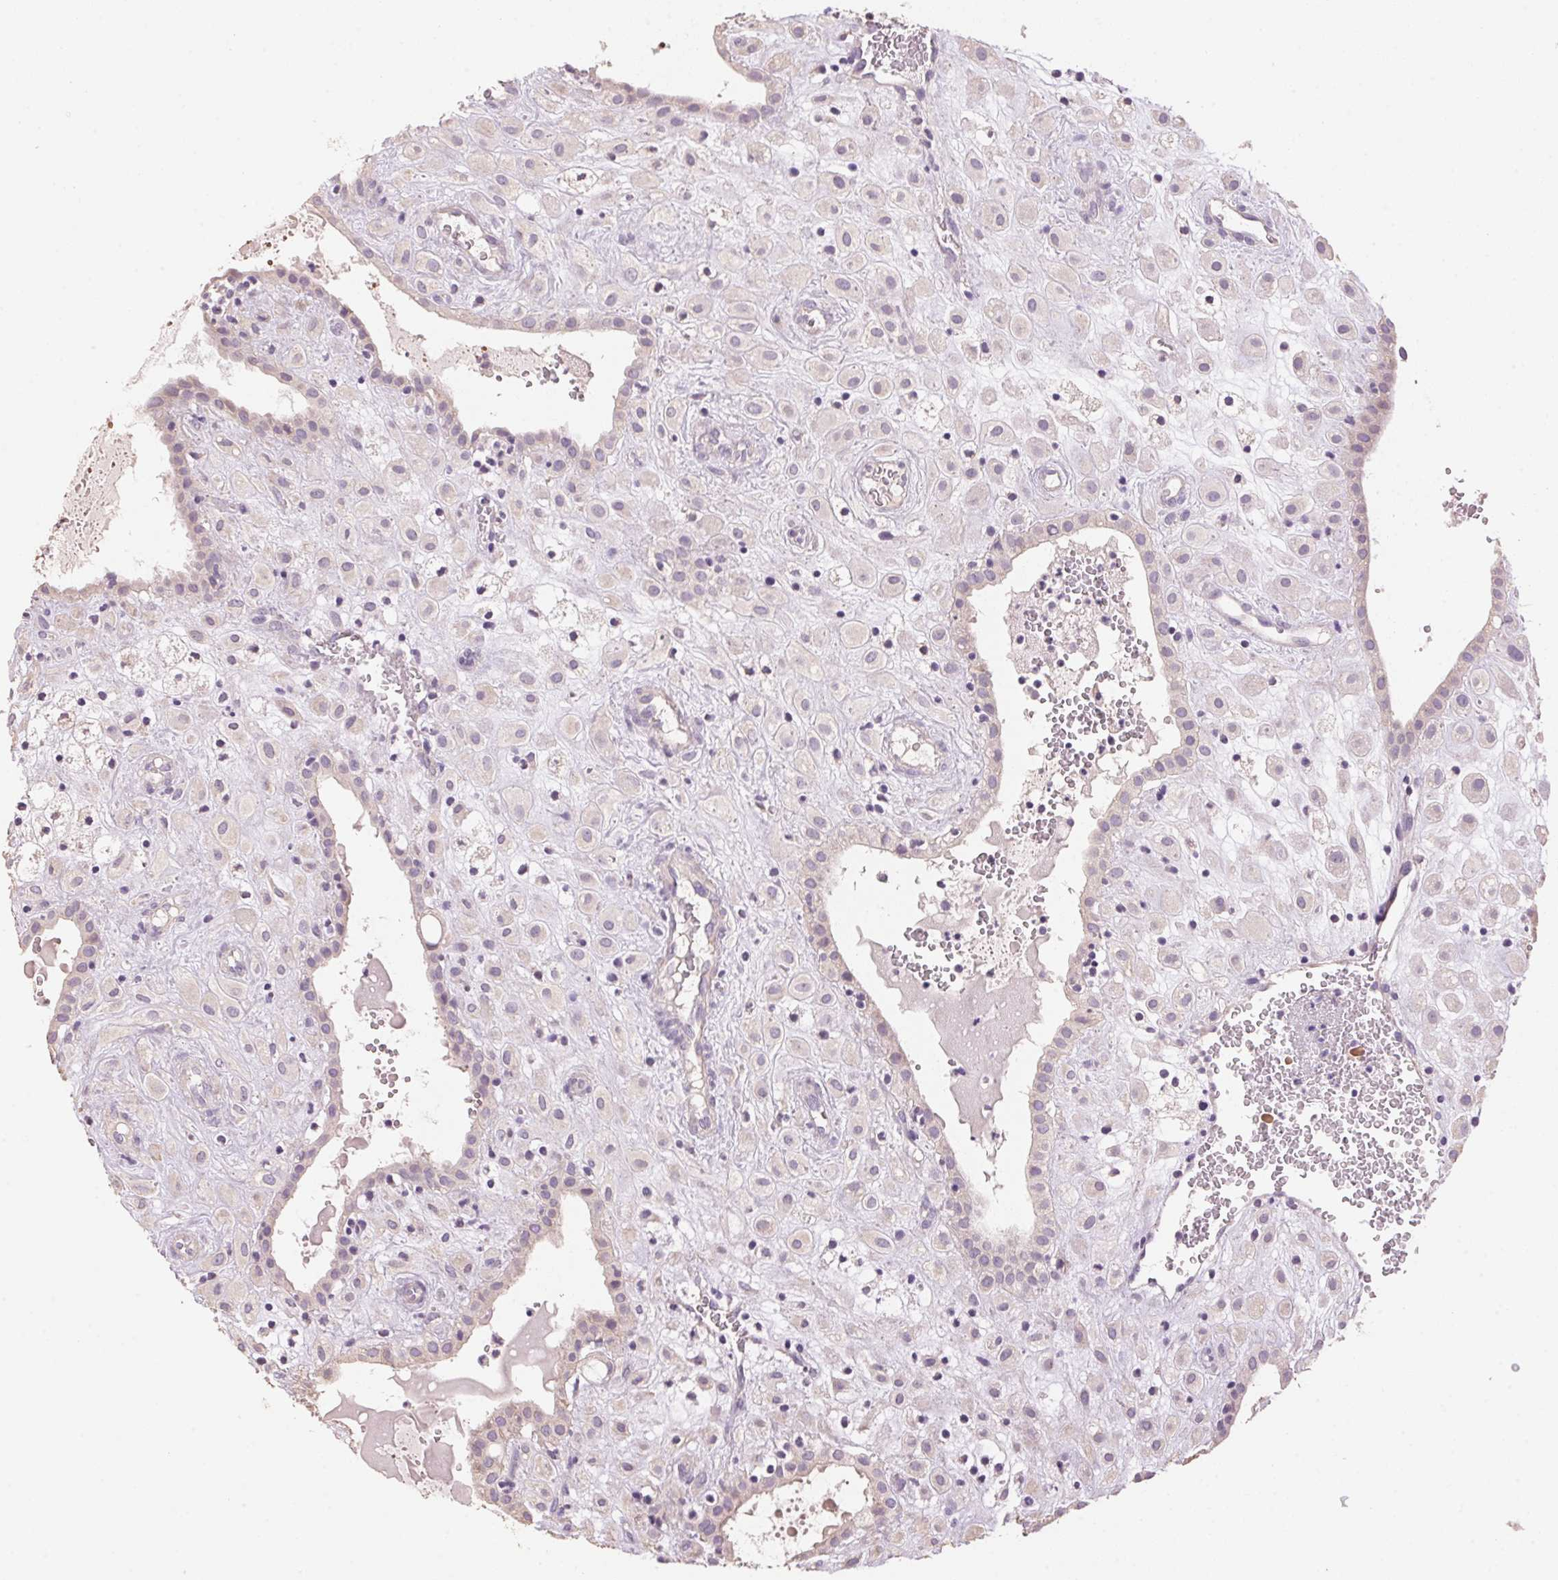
{"staining": {"intensity": "negative", "quantity": "none", "location": "none"}, "tissue": "placenta", "cell_type": "Decidual cells", "image_type": "normal", "snomed": [{"axis": "morphology", "description": "Normal tissue, NOS"}, {"axis": "topography", "description": "Placenta"}], "caption": "IHC micrograph of normal human placenta stained for a protein (brown), which demonstrates no expression in decidual cells. (DAB immunohistochemistry visualized using brightfield microscopy, high magnification).", "gene": "LYZL6", "patient": {"sex": "female", "age": 24}}